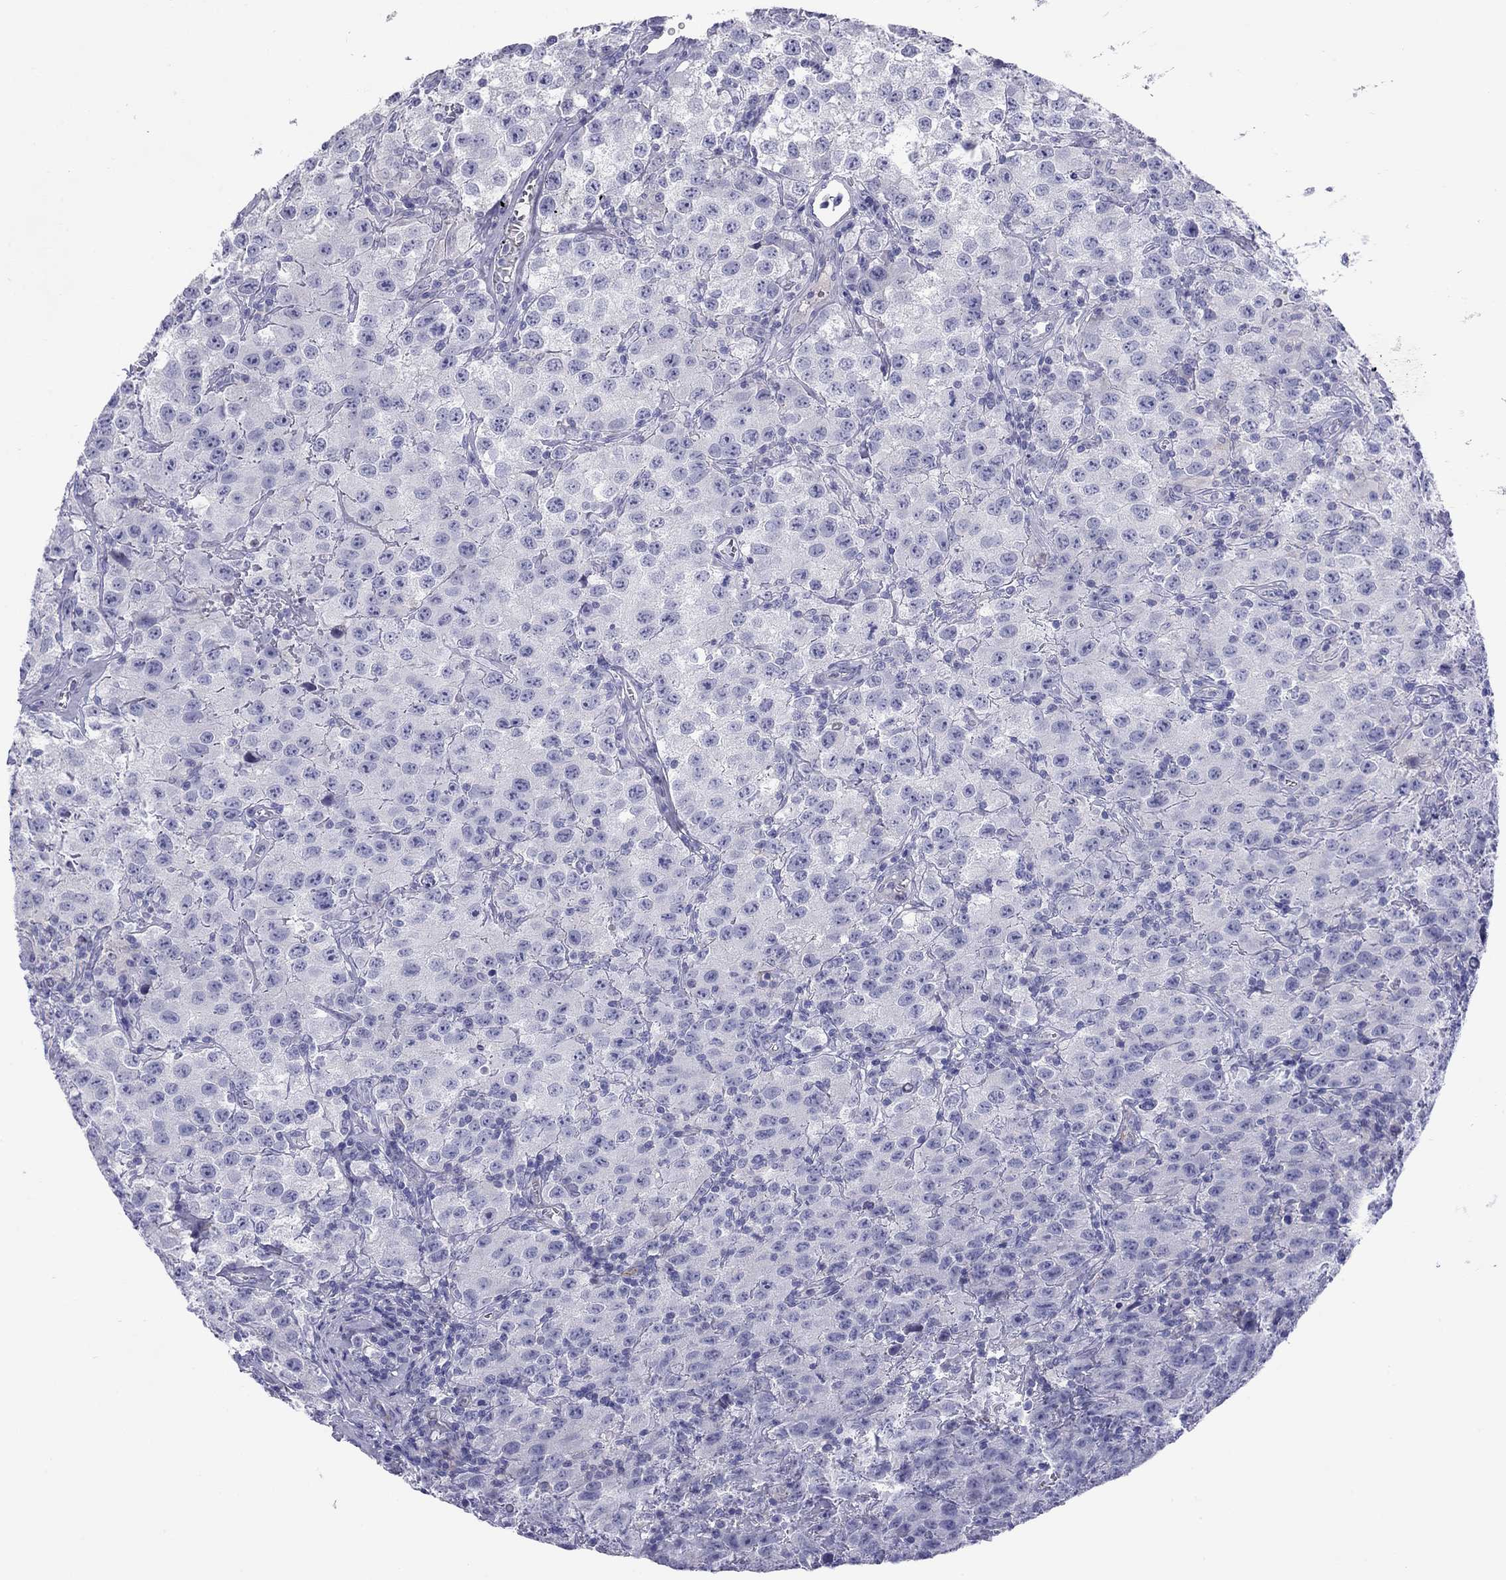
{"staining": {"intensity": "negative", "quantity": "none", "location": "none"}, "tissue": "testis cancer", "cell_type": "Tumor cells", "image_type": "cancer", "snomed": [{"axis": "morphology", "description": "Seminoma, NOS"}, {"axis": "topography", "description": "Testis"}], "caption": "Tumor cells are negative for brown protein staining in seminoma (testis).", "gene": "CMYA5", "patient": {"sex": "male", "age": 52}}